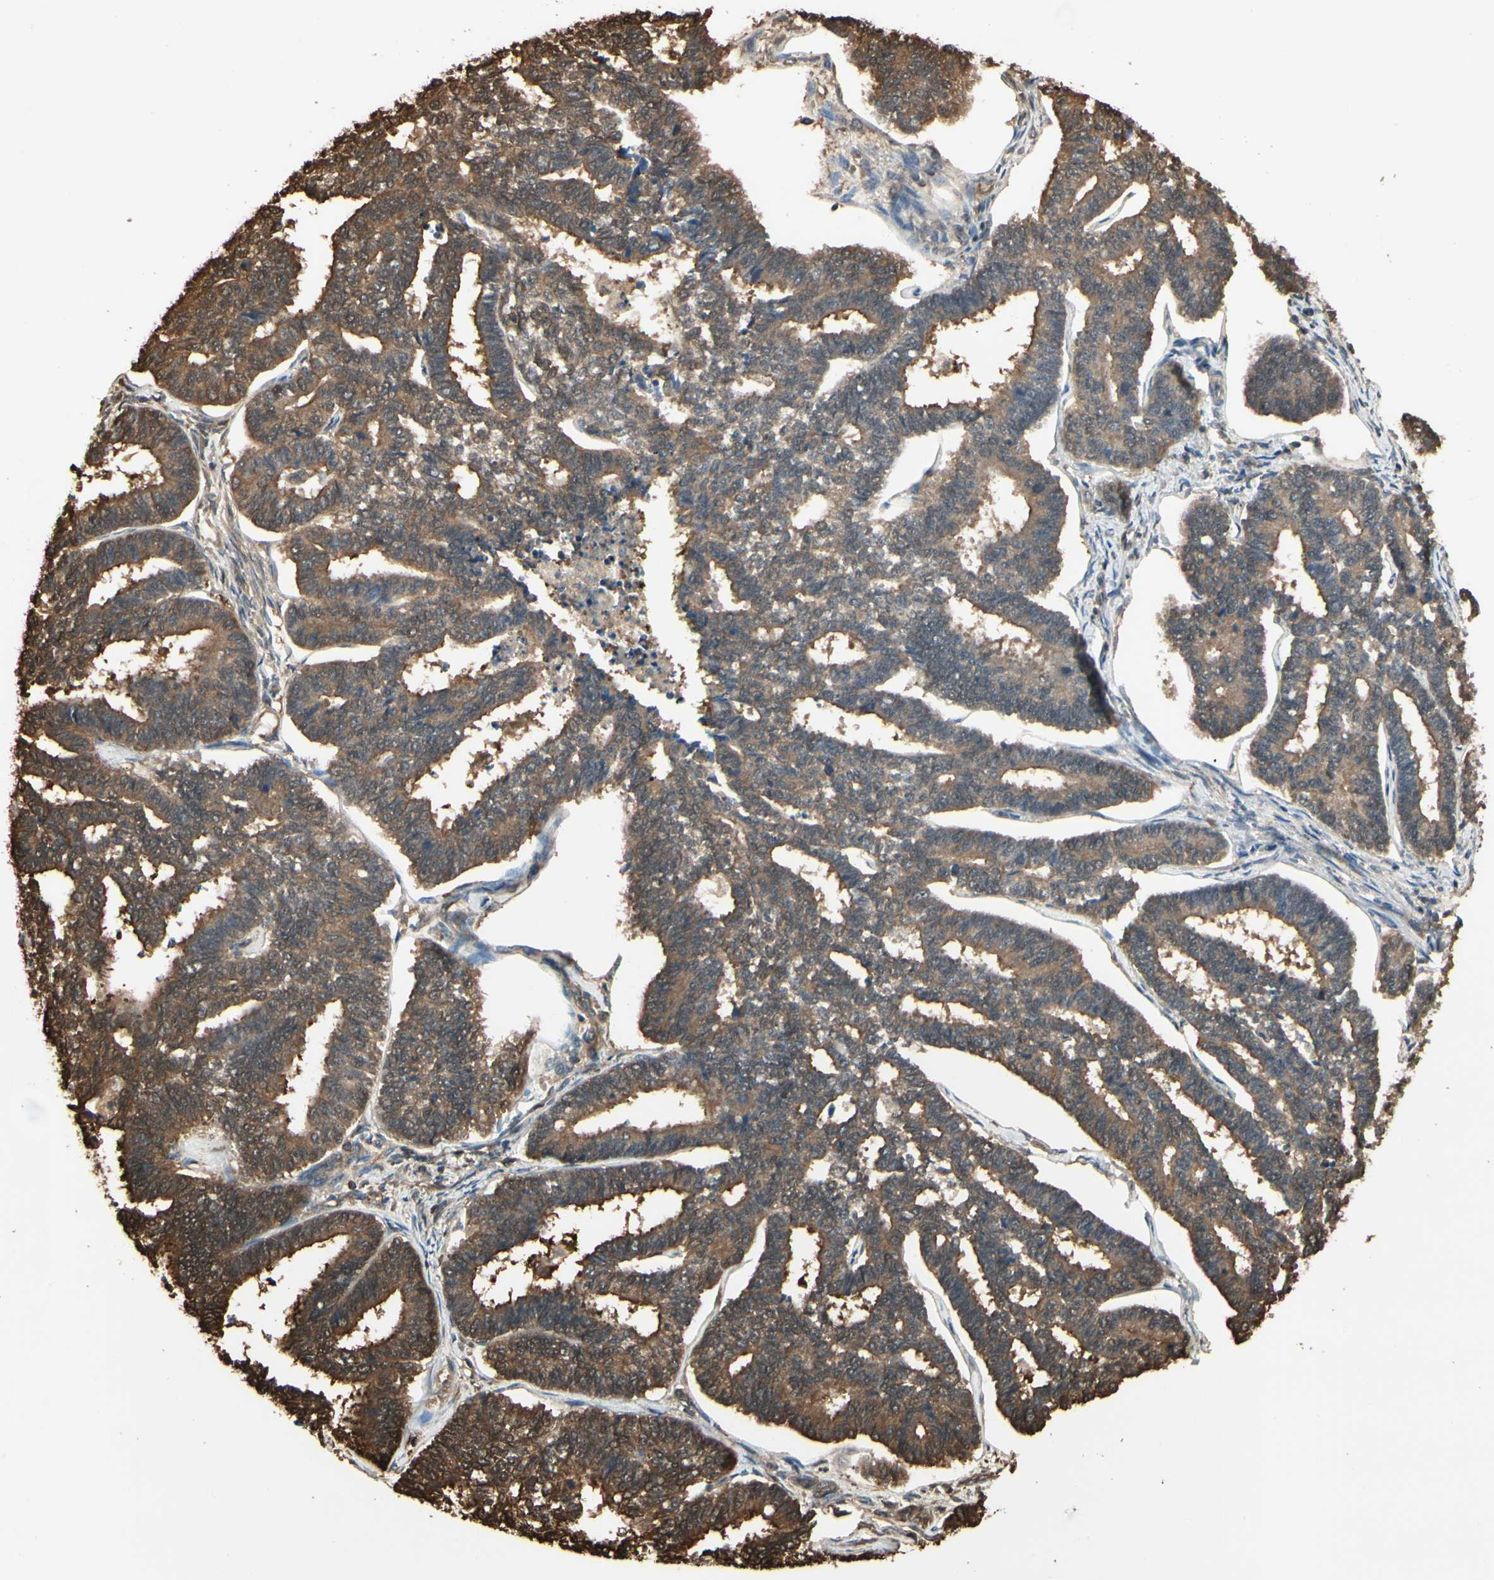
{"staining": {"intensity": "moderate", "quantity": ">75%", "location": "cytoplasmic/membranous"}, "tissue": "endometrial cancer", "cell_type": "Tumor cells", "image_type": "cancer", "snomed": [{"axis": "morphology", "description": "Adenocarcinoma, NOS"}, {"axis": "topography", "description": "Endometrium"}], "caption": "This is an image of immunohistochemistry (IHC) staining of endometrial adenocarcinoma, which shows moderate positivity in the cytoplasmic/membranous of tumor cells.", "gene": "YWHAE", "patient": {"sex": "female", "age": 70}}